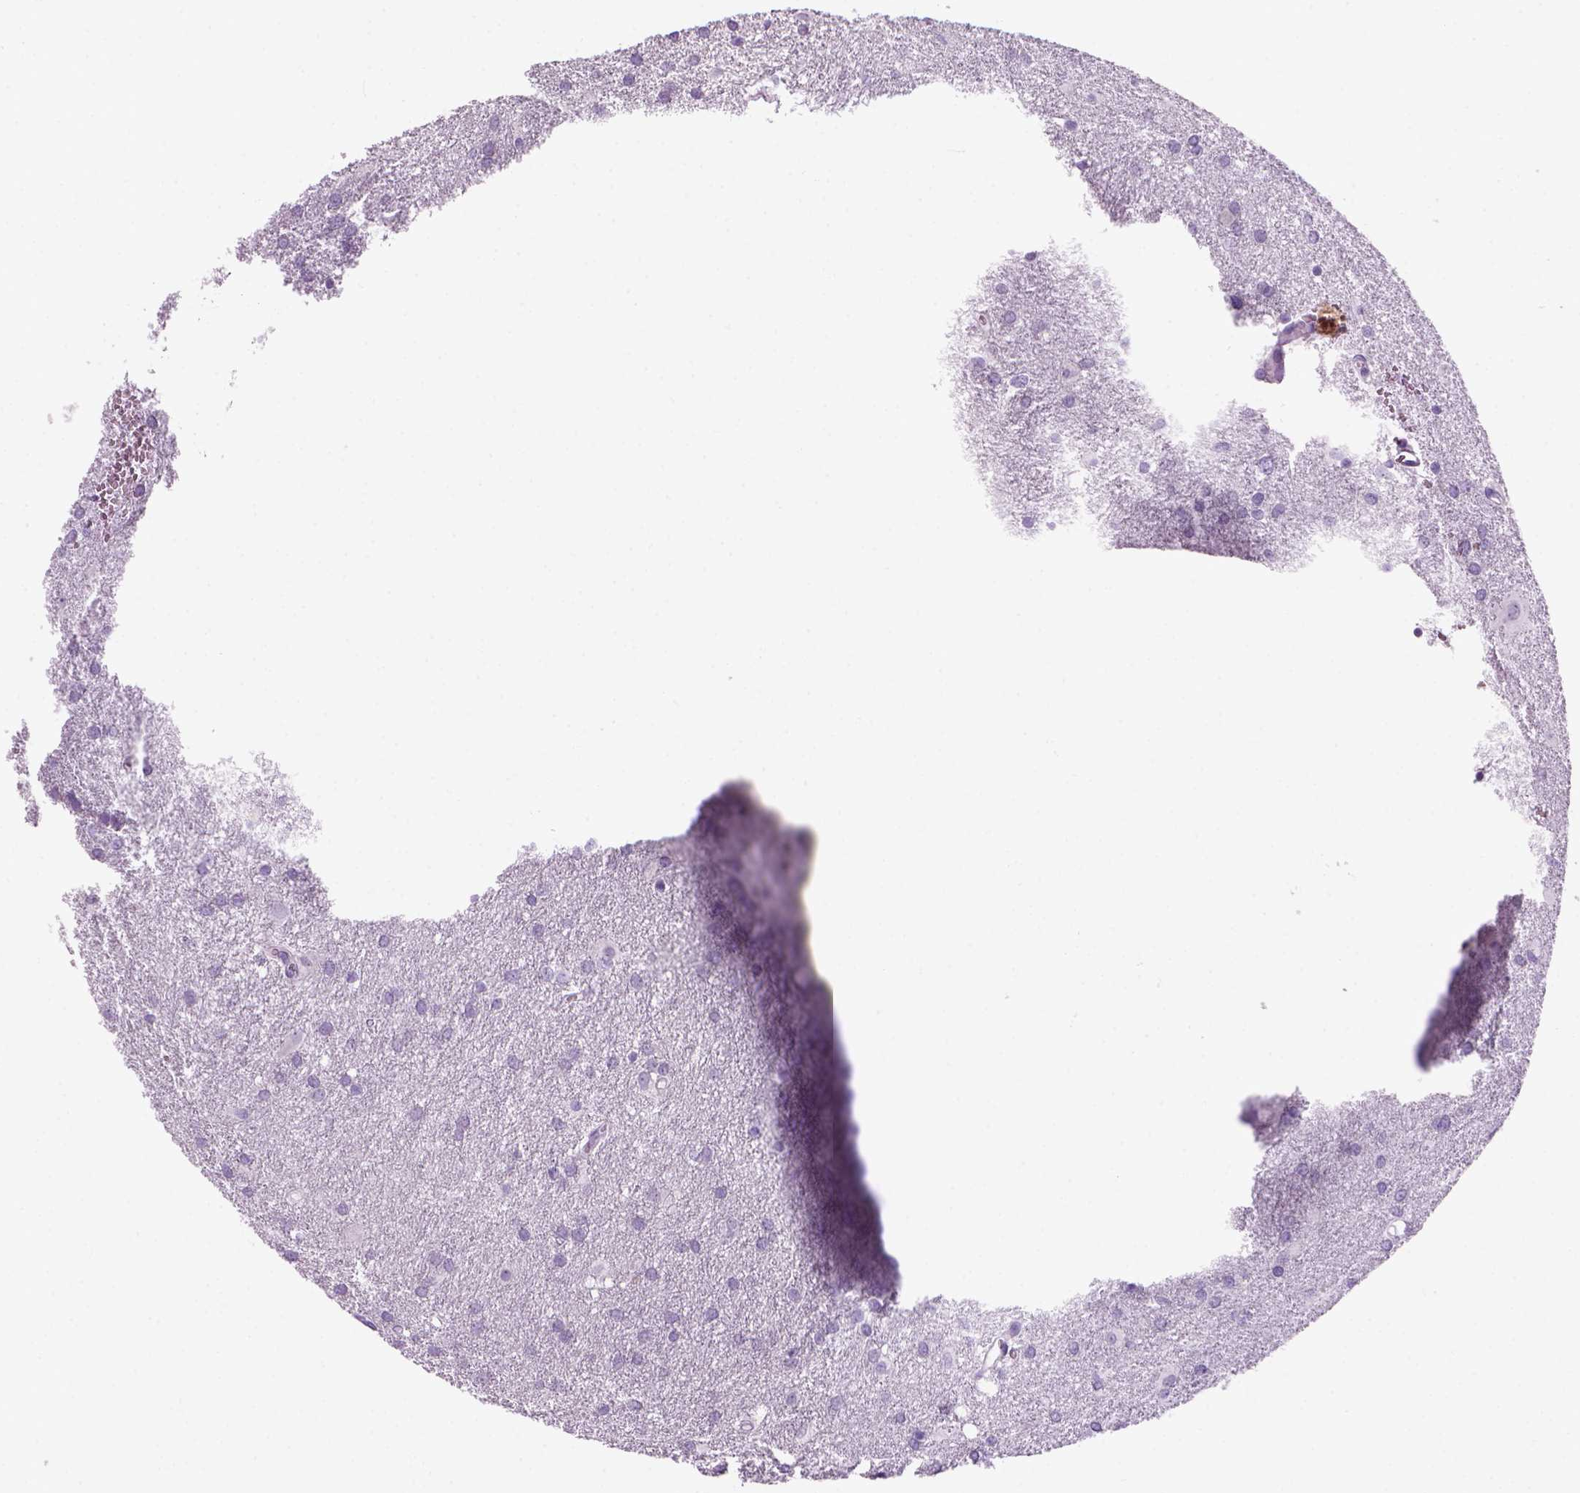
{"staining": {"intensity": "negative", "quantity": "none", "location": "none"}, "tissue": "glioma", "cell_type": "Tumor cells", "image_type": "cancer", "snomed": [{"axis": "morphology", "description": "Glioma, malignant, Low grade"}, {"axis": "topography", "description": "Brain"}], "caption": "Immunohistochemistry photomicrograph of neoplastic tissue: malignant glioma (low-grade) stained with DAB demonstrates no significant protein staining in tumor cells.", "gene": "MZB1", "patient": {"sex": "male", "age": 58}}